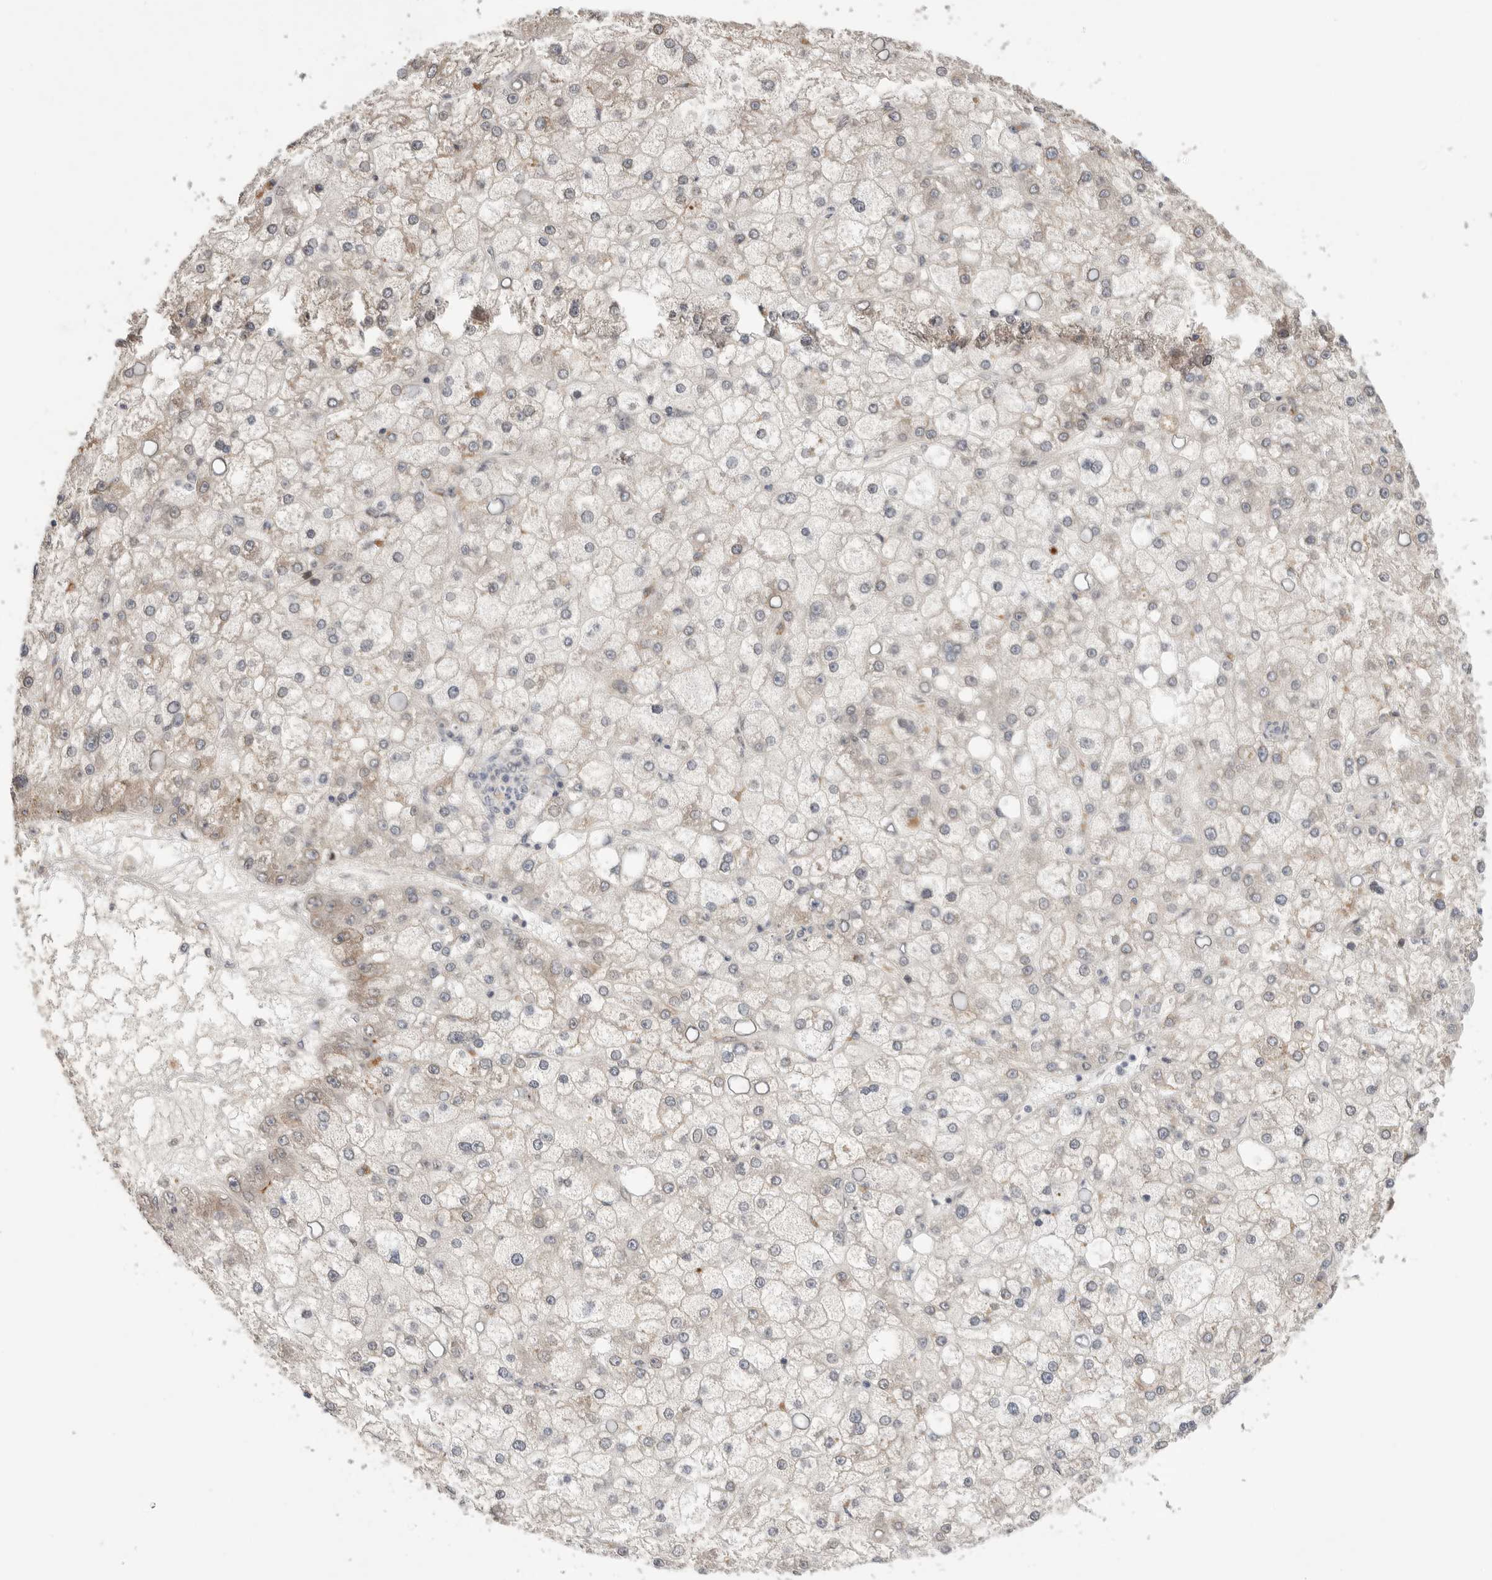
{"staining": {"intensity": "negative", "quantity": "none", "location": "none"}, "tissue": "liver cancer", "cell_type": "Tumor cells", "image_type": "cancer", "snomed": [{"axis": "morphology", "description": "Carcinoma, Hepatocellular, NOS"}, {"axis": "topography", "description": "Liver"}], "caption": "Human liver cancer stained for a protein using IHC reveals no staining in tumor cells.", "gene": "LEMD3", "patient": {"sex": "male", "age": 67}}